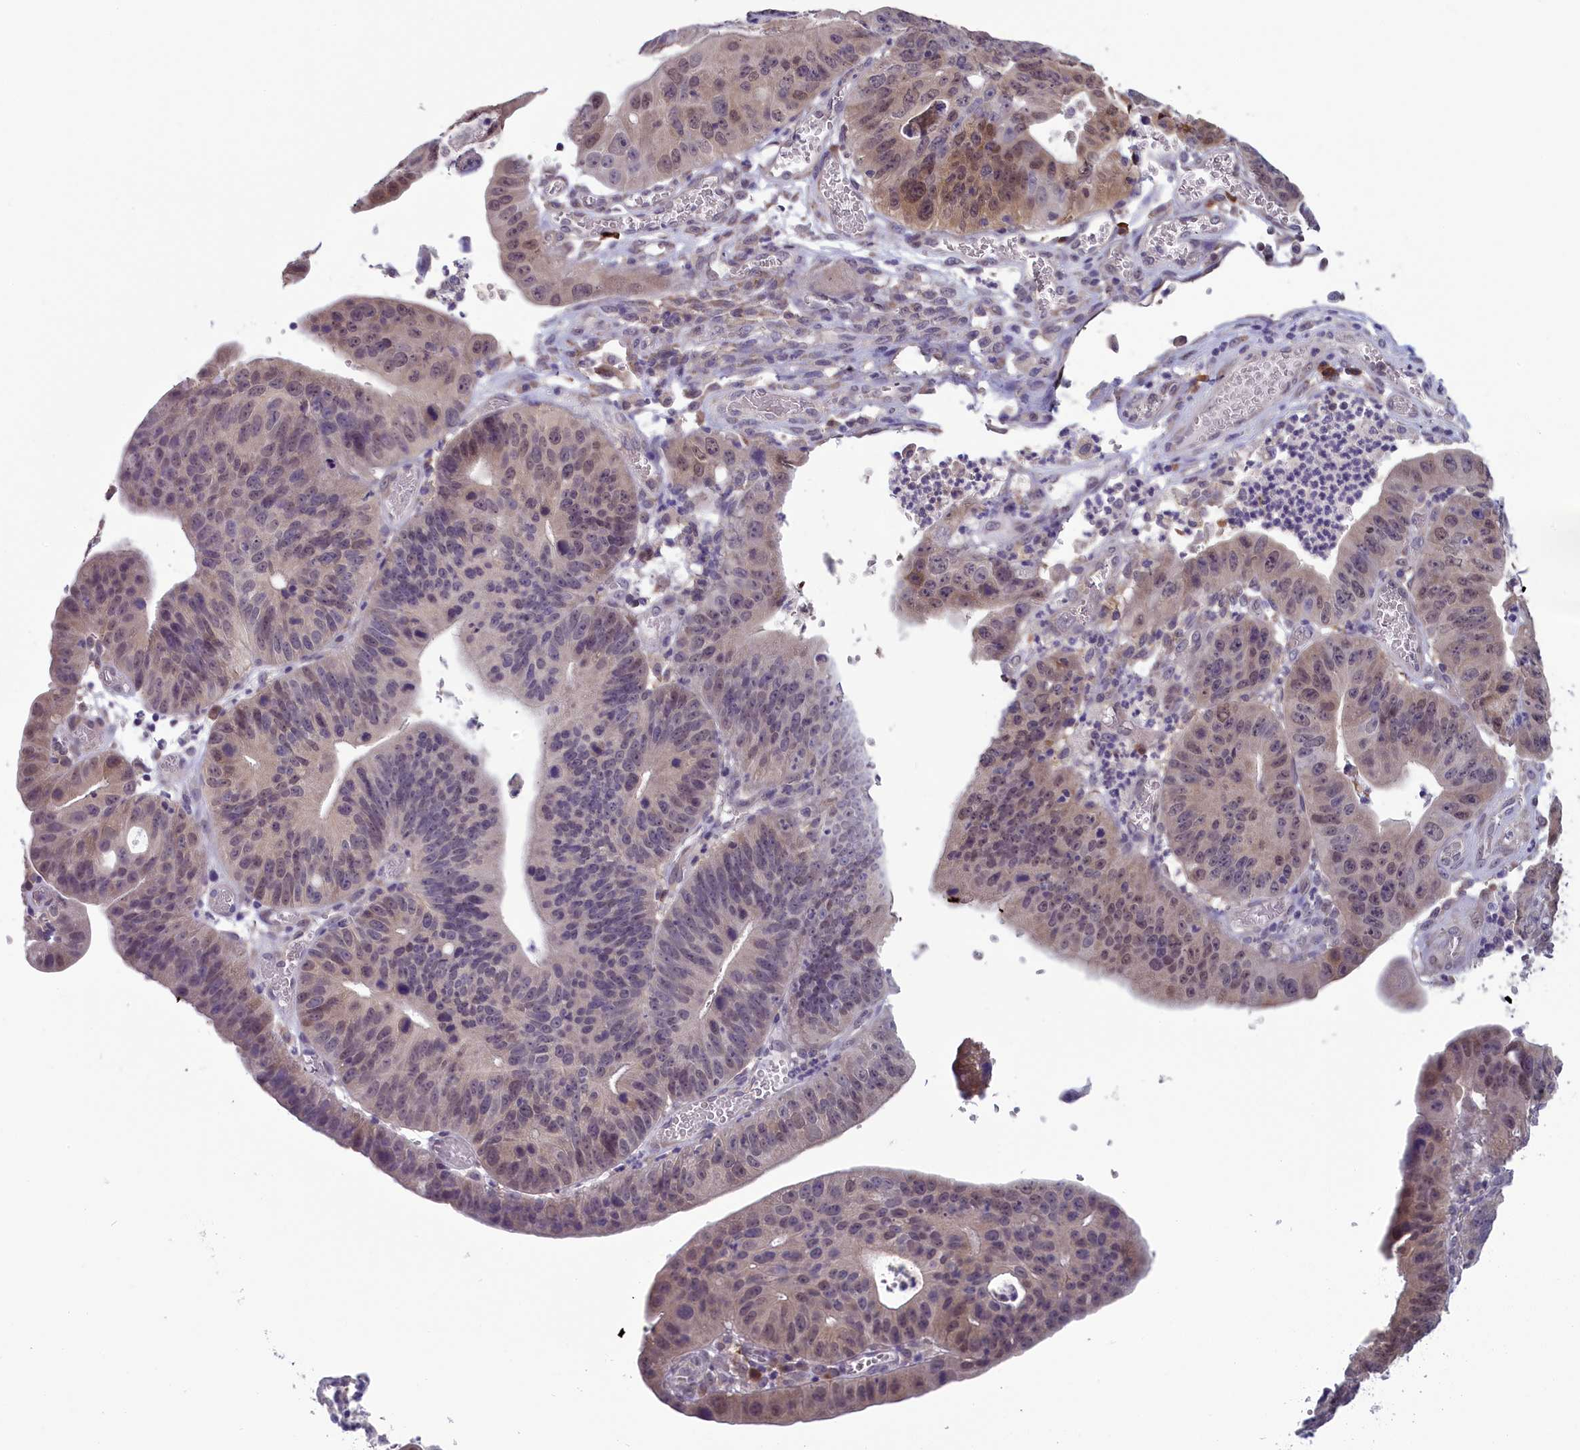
{"staining": {"intensity": "moderate", "quantity": "<25%", "location": "cytoplasmic/membranous,nuclear"}, "tissue": "stomach cancer", "cell_type": "Tumor cells", "image_type": "cancer", "snomed": [{"axis": "morphology", "description": "Adenocarcinoma, NOS"}, {"axis": "topography", "description": "Stomach"}], "caption": "This histopathology image displays adenocarcinoma (stomach) stained with immunohistochemistry (IHC) to label a protein in brown. The cytoplasmic/membranous and nuclear of tumor cells show moderate positivity for the protein. Nuclei are counter-stained blue.", "gene": "MRI1", "patient": {"sex": "male", "age": 59}}